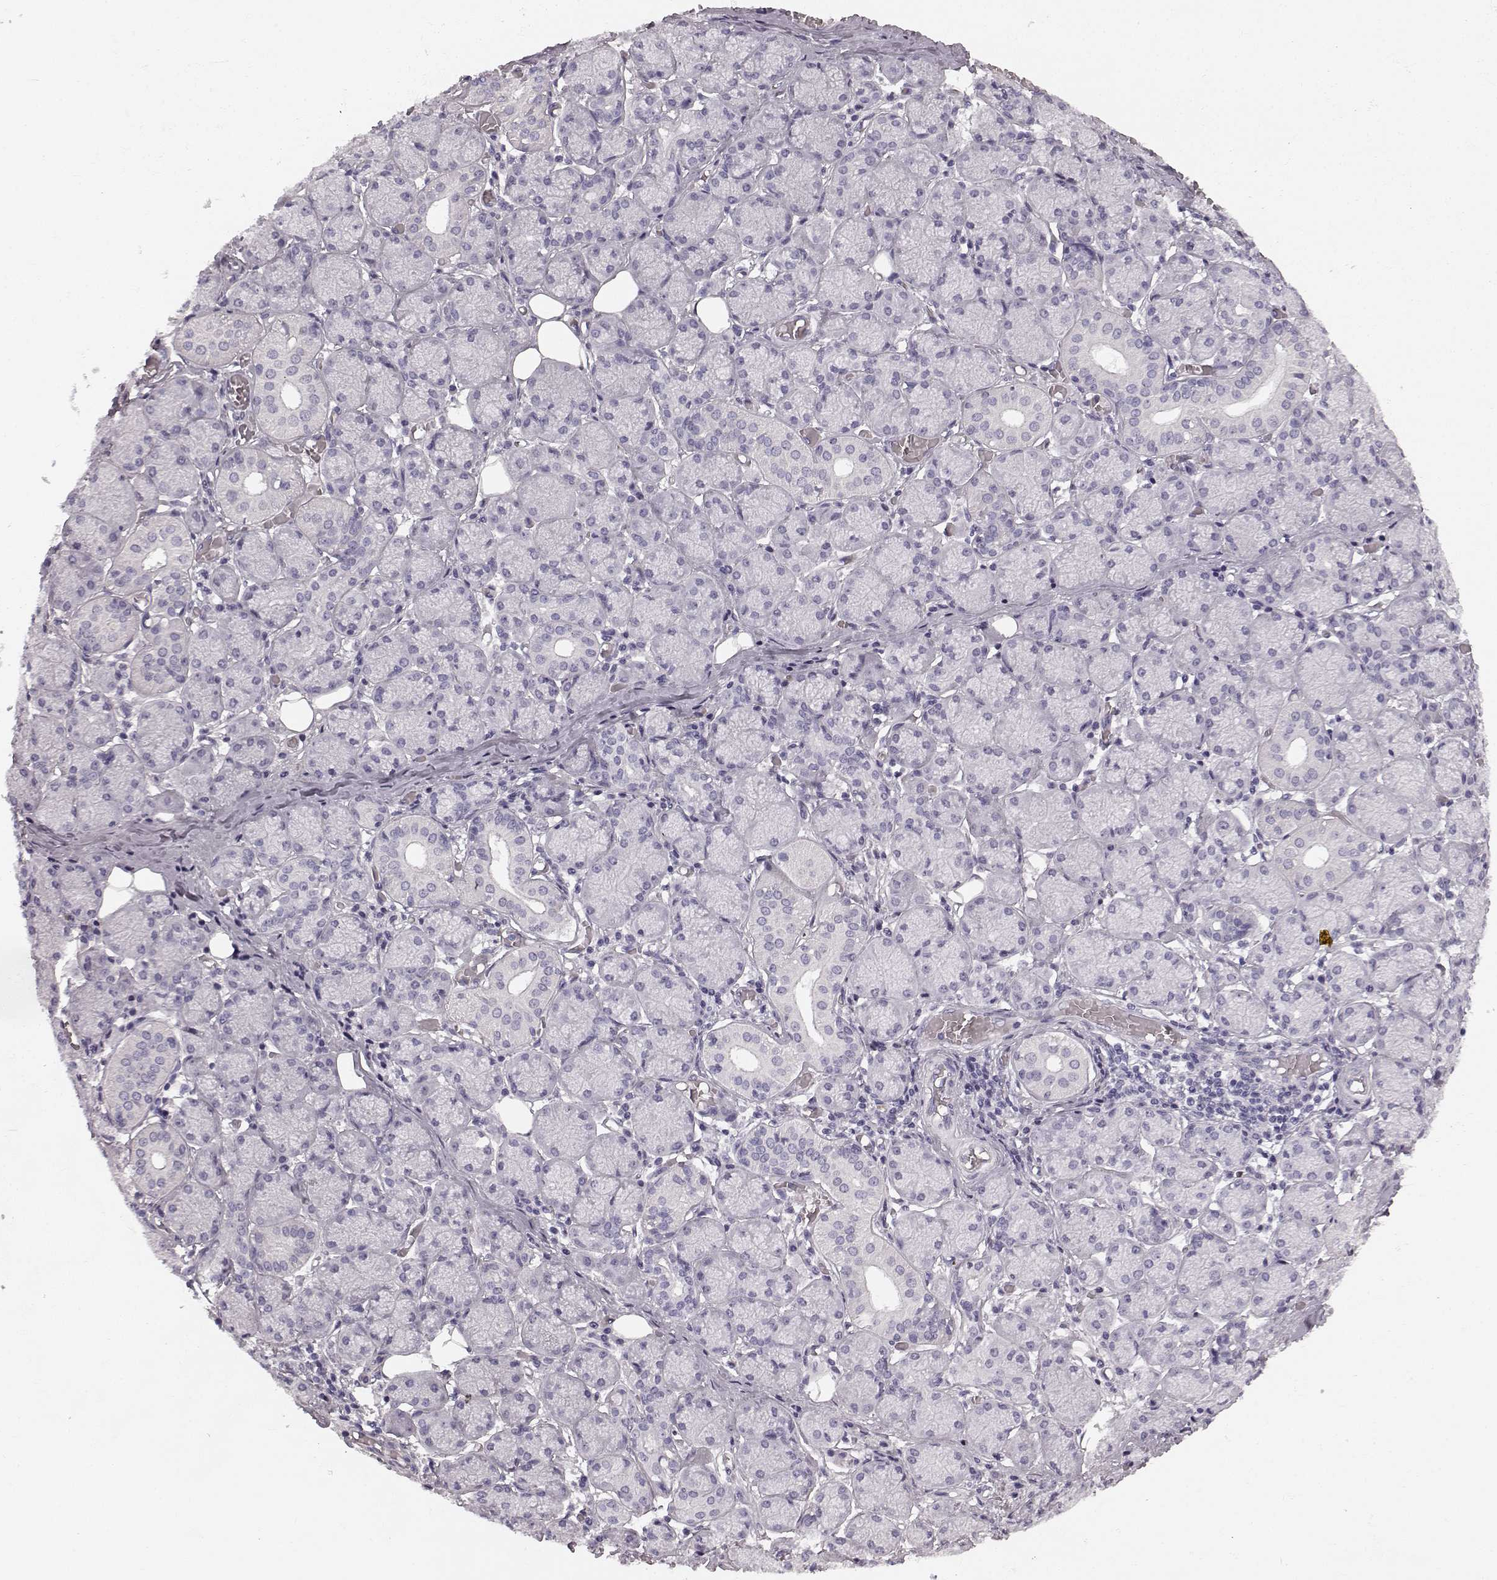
{"staining": {"intensity": "negative", "quantity": "none", "location": "none"}, "tissue": "salivary gland", "cell_type": "Glandular cells", "image_type": "normal", "snomed": [{"axis": "morphology", "description": "Normal tissue, NOS"}, {"axis": "topography", "description": "Salivary gland"}, {"axis": "topography", "description": "Peripheral nerve tissue"}], "caption": "An IHC micrograph of normal salivary gland is shown. There is no staining in glandular cells of salivary gland.", "gene": "TMPRSS15", "patient": {"sex": "female", "age": 24}}